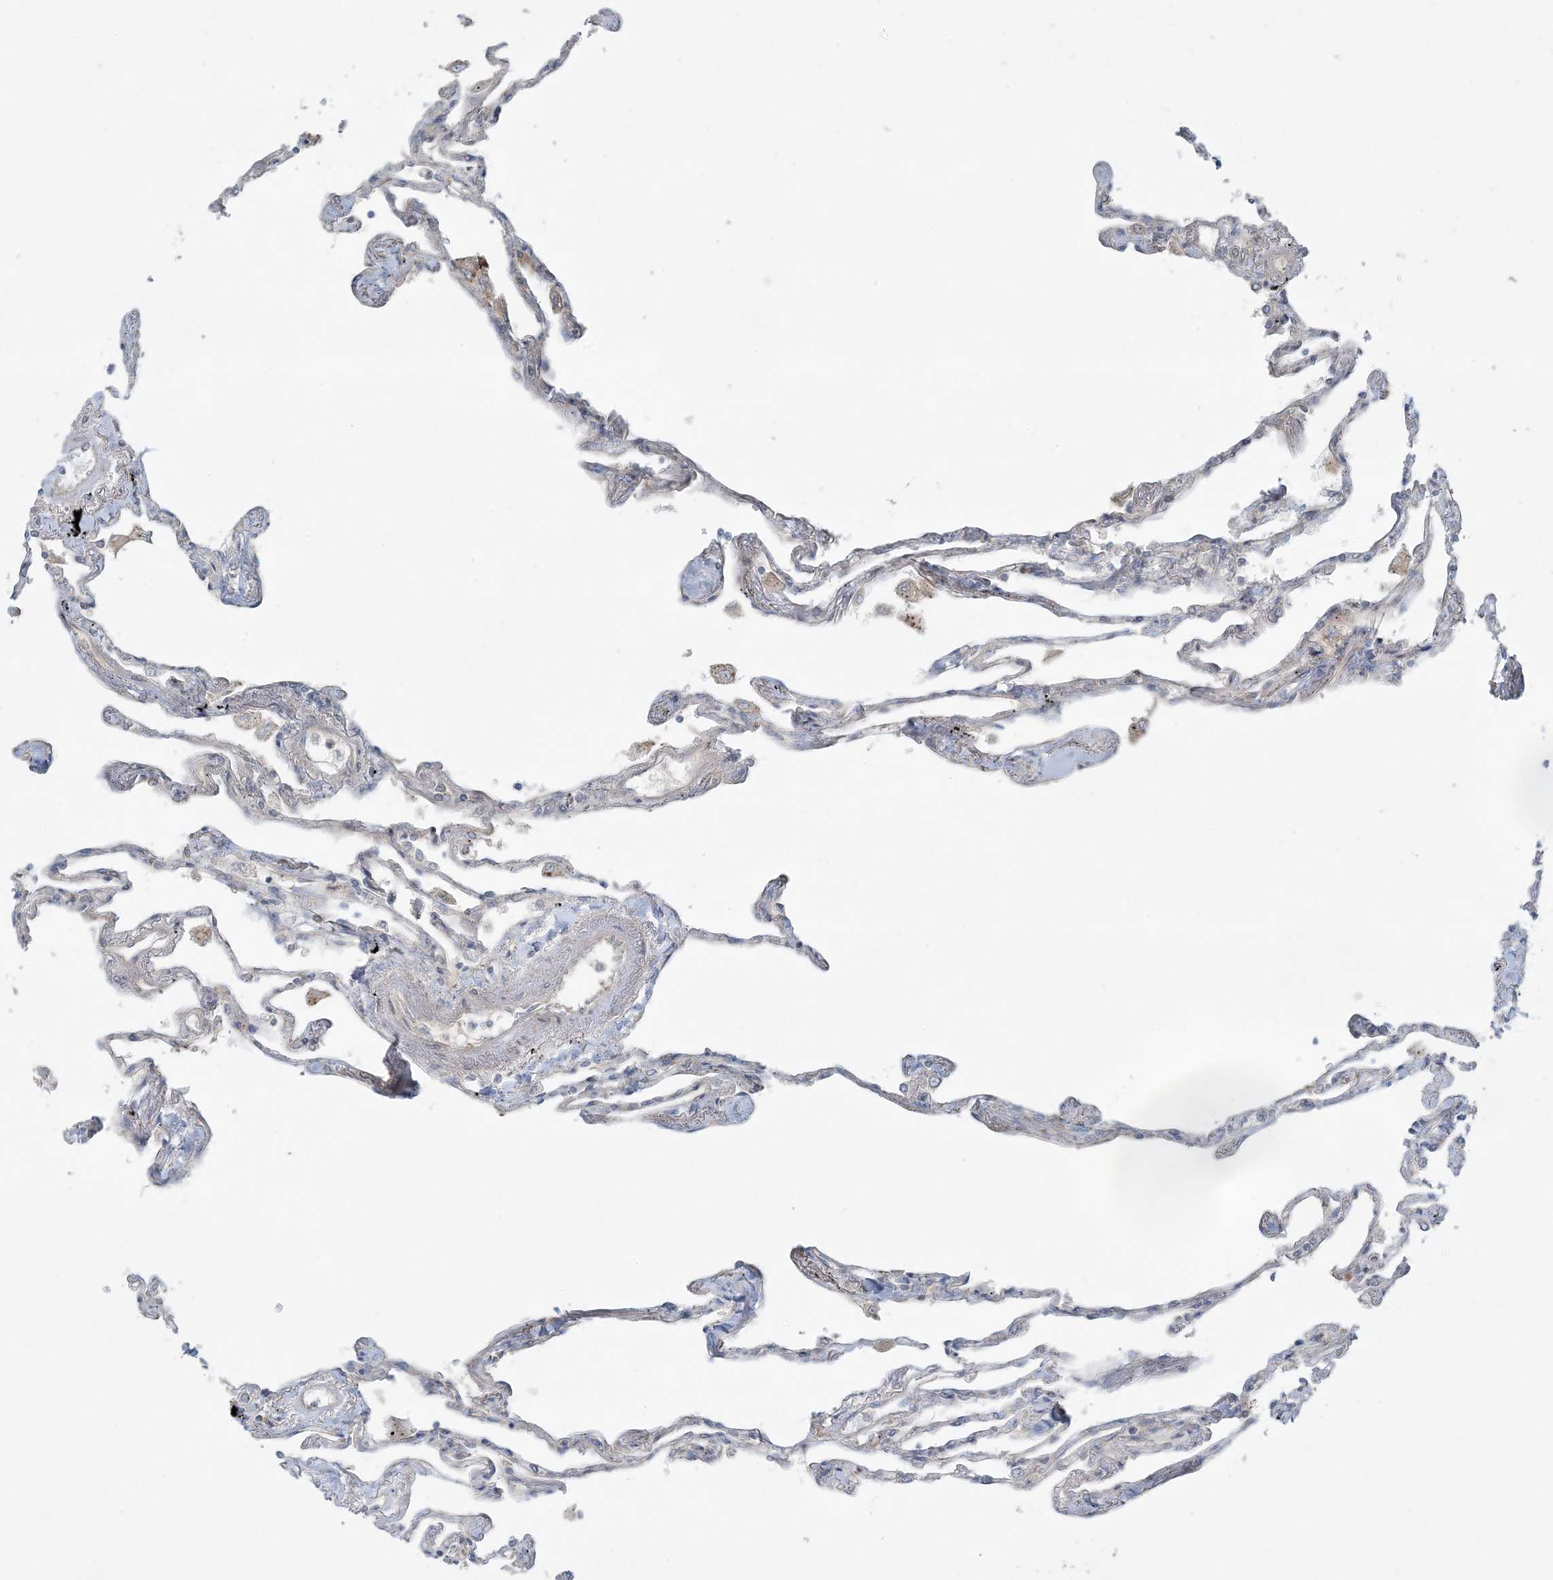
{"staining": {"intensity": "negative", "quantity": "none", "location": "none"}, "tissue": "lung", "cell_type": "Alveolar cells", "image_type": "normal", "snomed": [{"axis": "morphology", "description": "Normal tissue, NOS"}, {"axis": "topography", "description": "Lung"}], "caption": "A high-resolution image shows immunohistochemistry (IHC) staining of benign lung, which shows no significant staining in alveolar cells.", "gene": "ZNF263", "patient": {"sex": "female", "age": 67}}